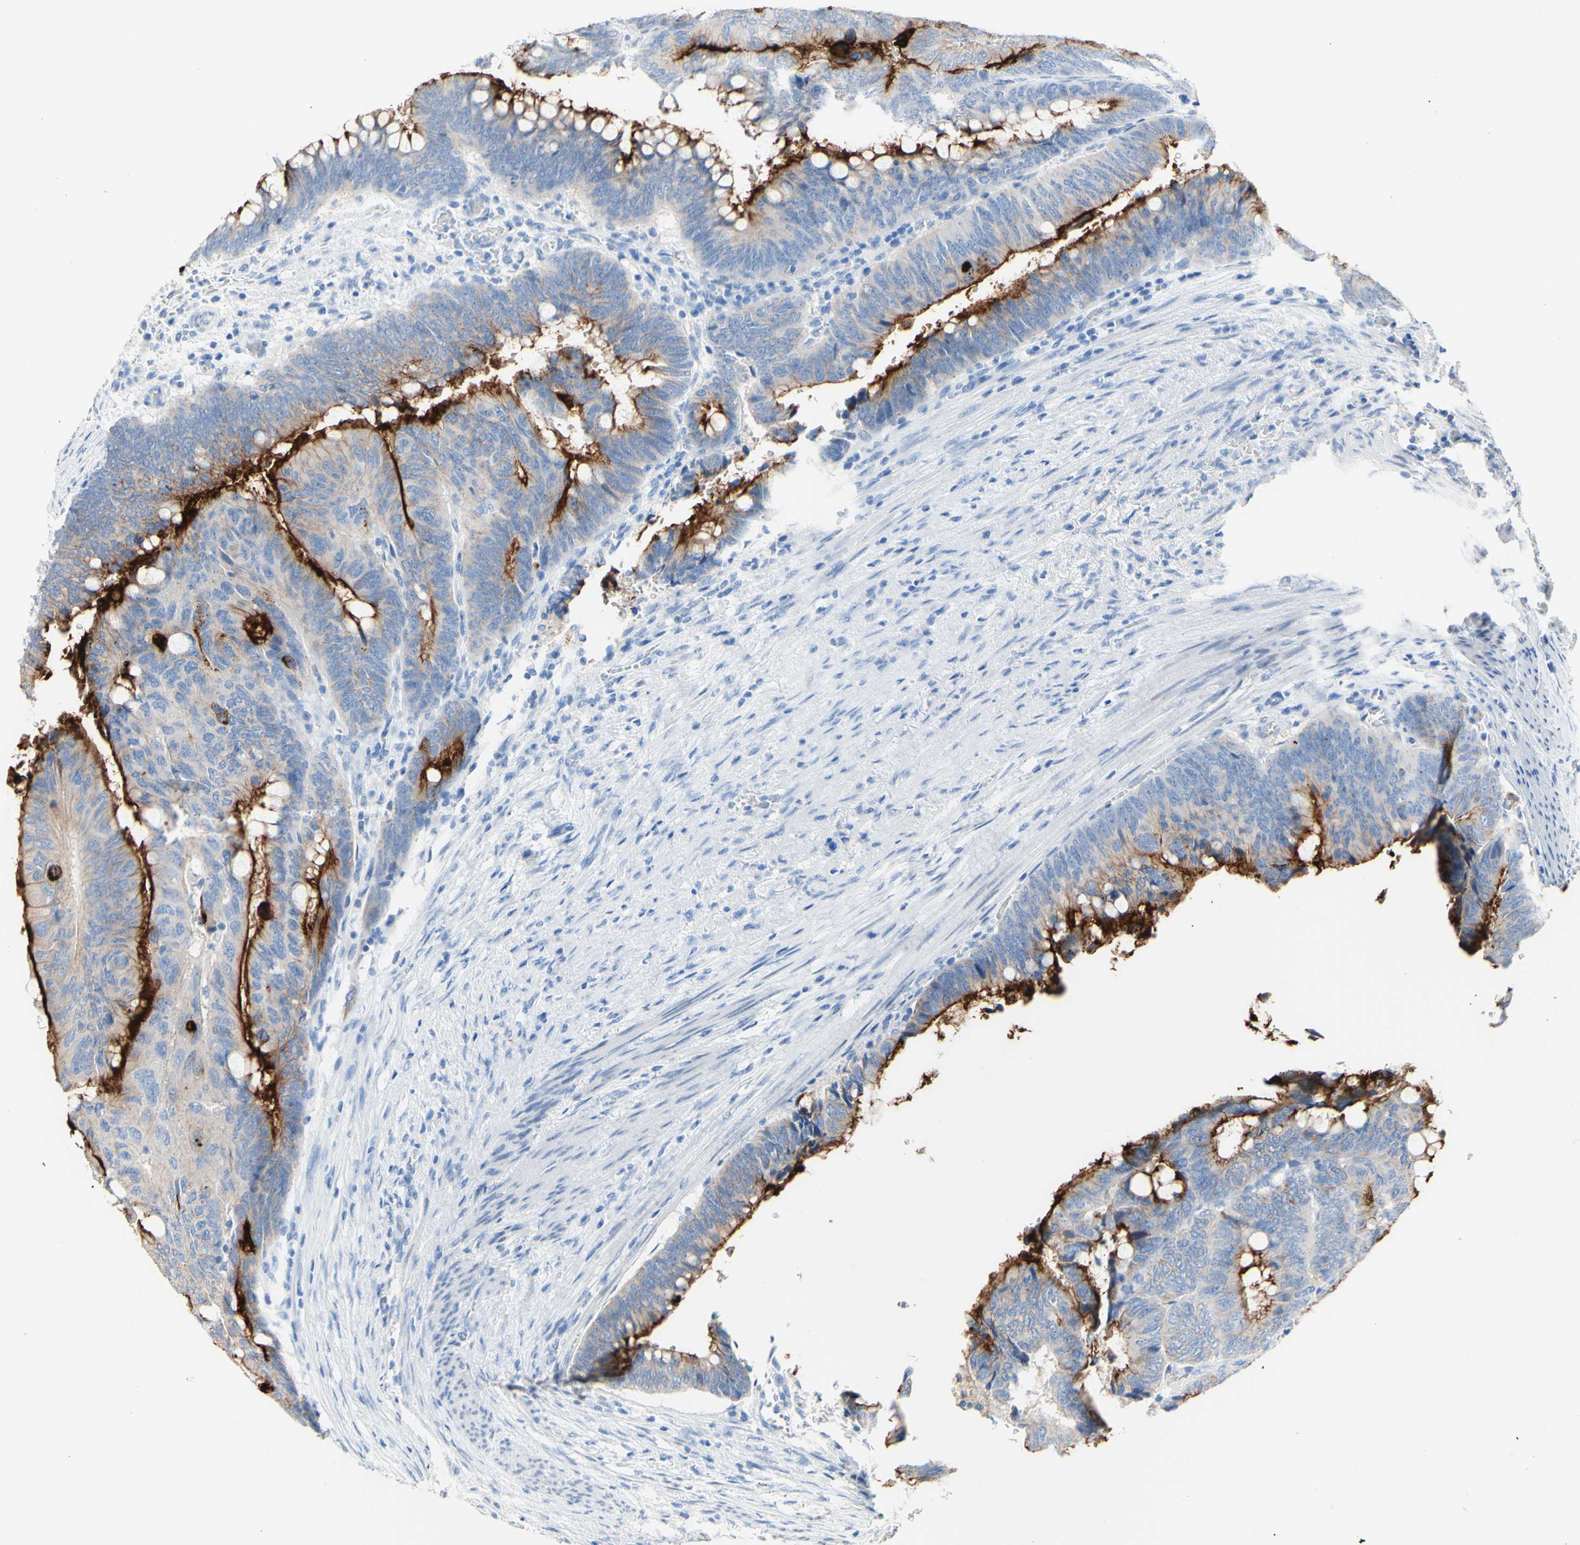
{"staining": {"intensity": "strong", "quantity": "25%-75%", "location": "cytoplasmic/membranous"}, "tissue": "colorectal cancer", "cell_type": "Tumor cells", "image_type": "cancer", "snomed": [{"axis": "morphology", "description": "Normal tissue, NOS"}, {"axis": "morphology", "description": "Adenocarcinoma, NOS"}, {"axis": "topography", "description": "Rectum"}, {"axis": "topography", "description": "Peripheral nerve tissue"}], "caption": "The photomicrograph demonstrates immunohistochemical staining of colorectal cancer. There is strong cytoplasmic/membranous expression is appreciated in about 25%-75% of tumor cells.", "gene": "DSC2", "patient": {"sex": "male", "age": 92}}